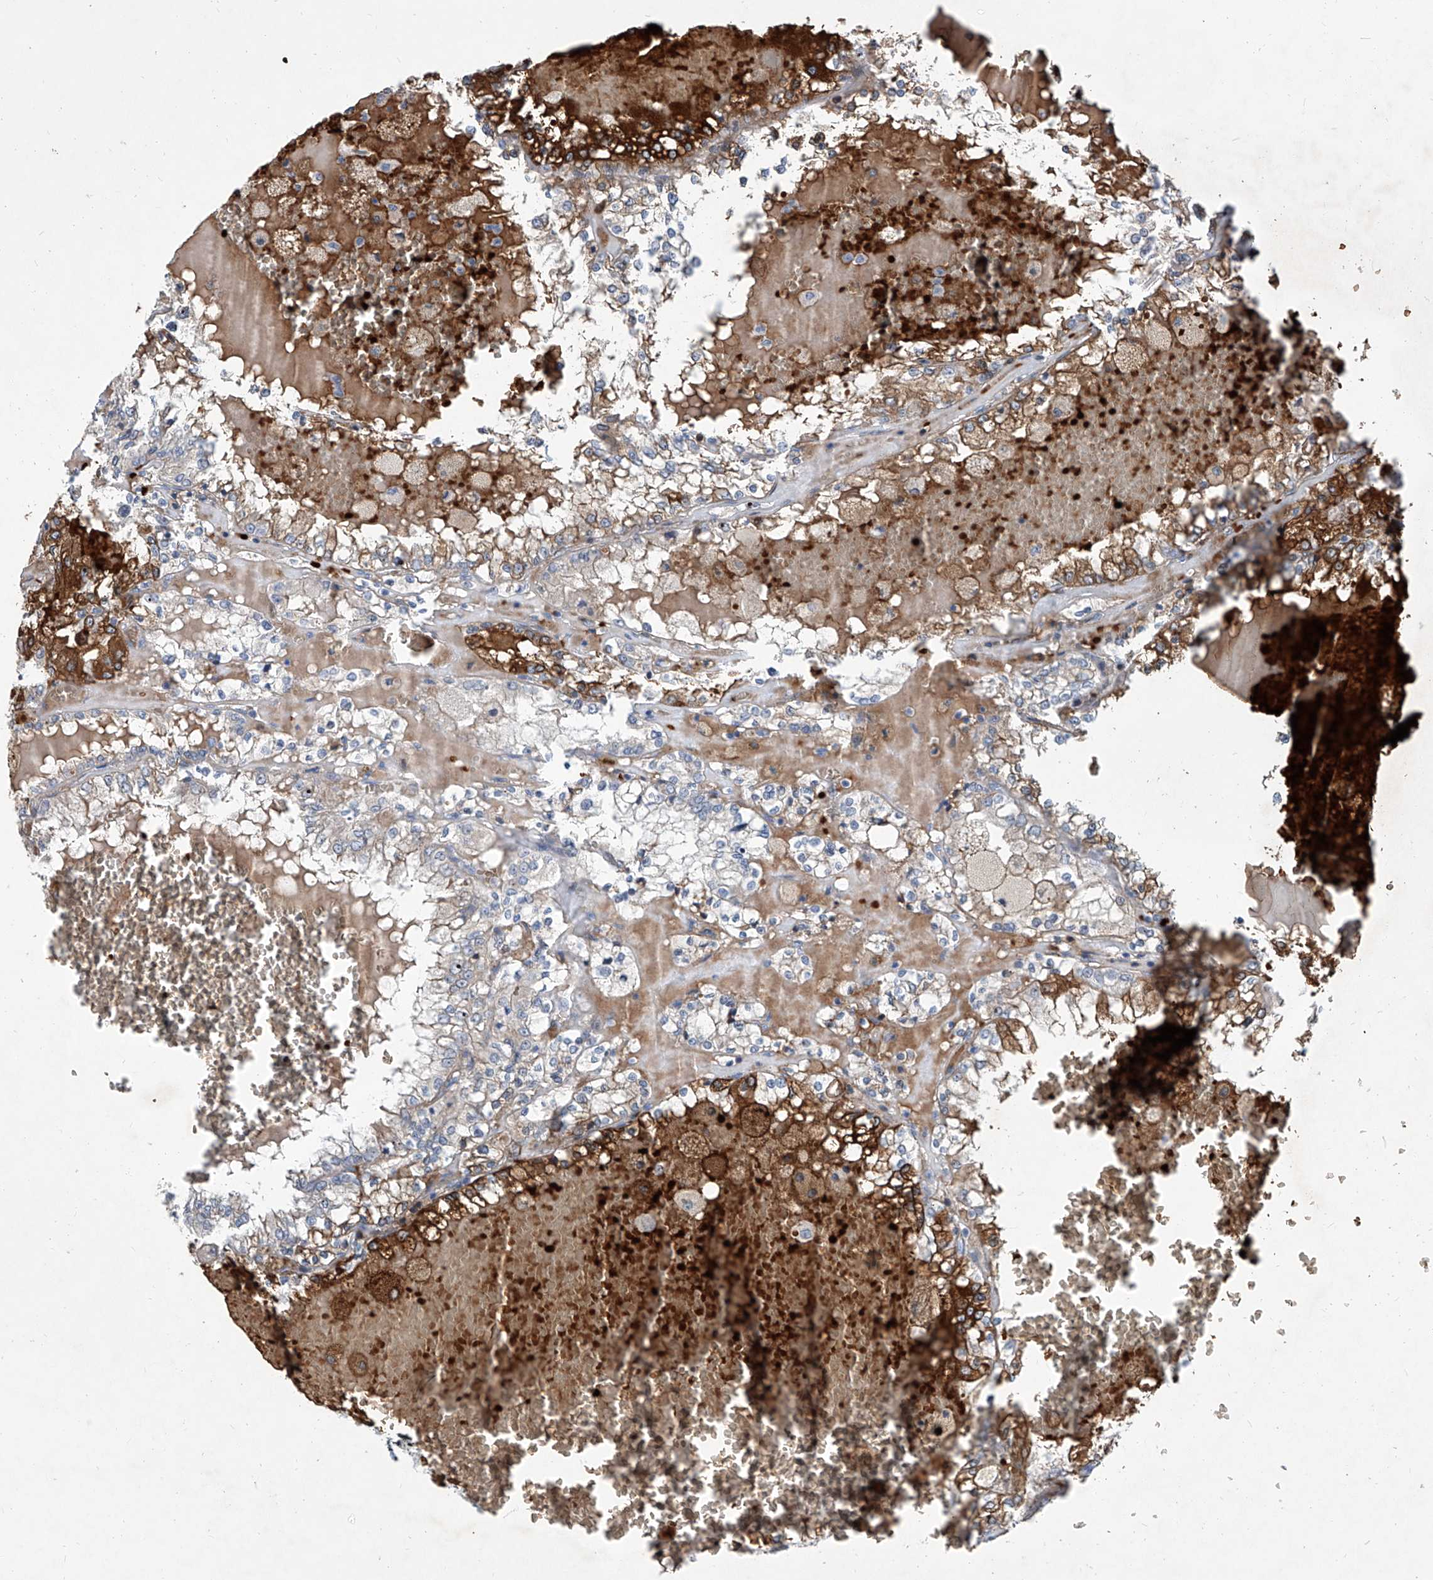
{"staining": {"intensity": "negative", "quantity": "none", "location": "none"}, "tissue": "renal cancer", "cell_type": "Tumor cells", "image_type": "cancer", "snomed": [{"axis": "morphology", "description": "Adenocarcinoma, NOS"}, {"axis": "topography", "description": "Kidney"}], "caption": "This histopathology image is of renal cancer stained with IHC to label a protein in brown with the nuclei are counter-stained blue. There is no positivity in tumor cells.", "gene": "FPR2", "patient": {"sex": "female", "age": 56}}